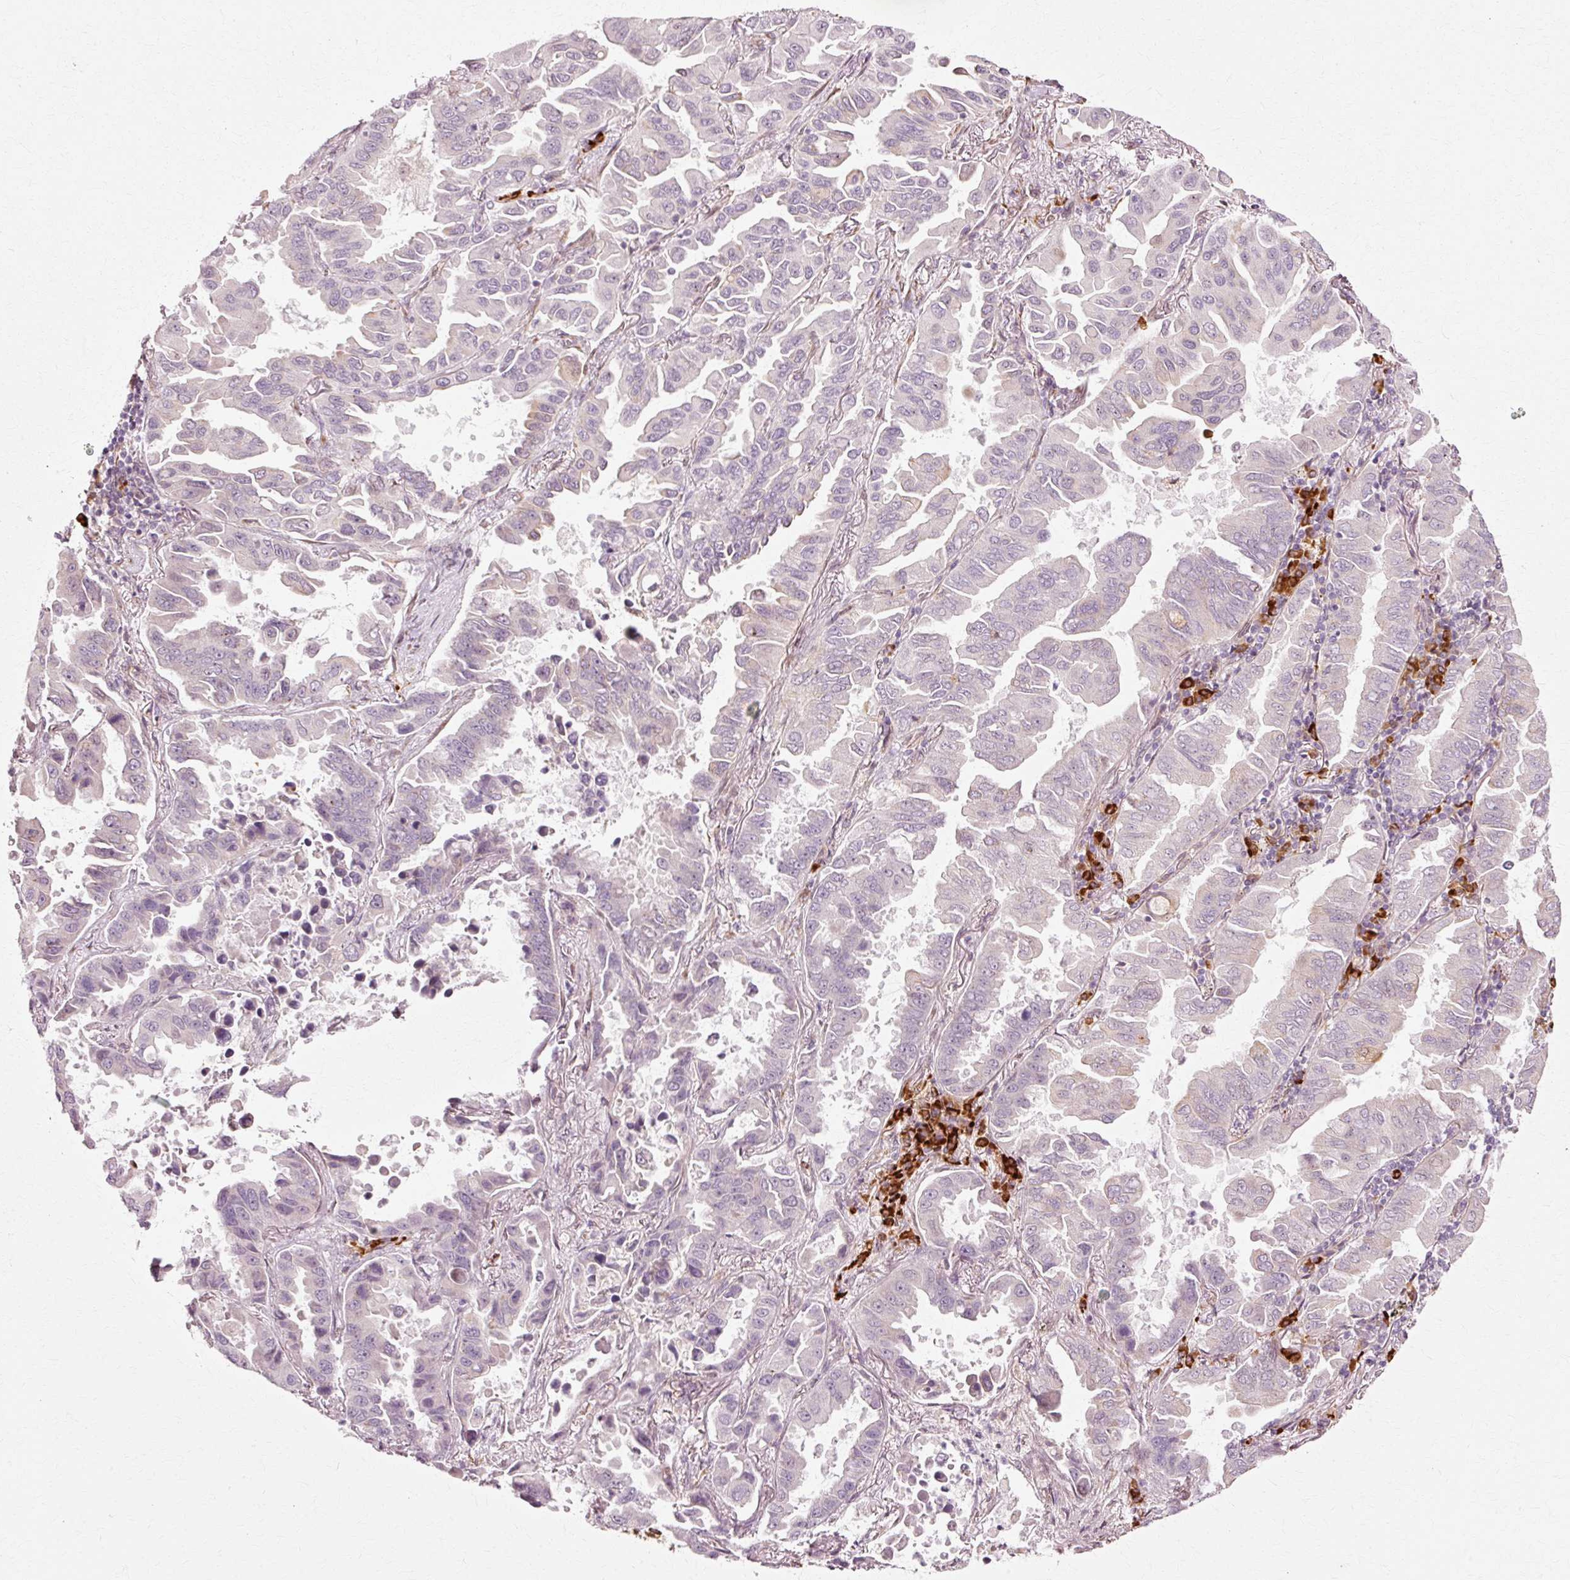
{"staining": {"intensity": "negative", "quantity": "none", "location": "none"}, "tissue": "lung cancer", "cell_type": "Tumor cells", "image_type": "cancer", "snomed": [{"axis": "morphology", "description": "Adenocarcinoma, NOS"}, {"axis": "topography", "description": "Lung"}], "caption": "DAB (3,3'-diaminobenzidine) immunohistochemical staining of human adenocarcinoma (lung) shows no significant positivity in tumor cells.", "gene": "RGPD5", "patient": {"sex": "male", "age": 64}}